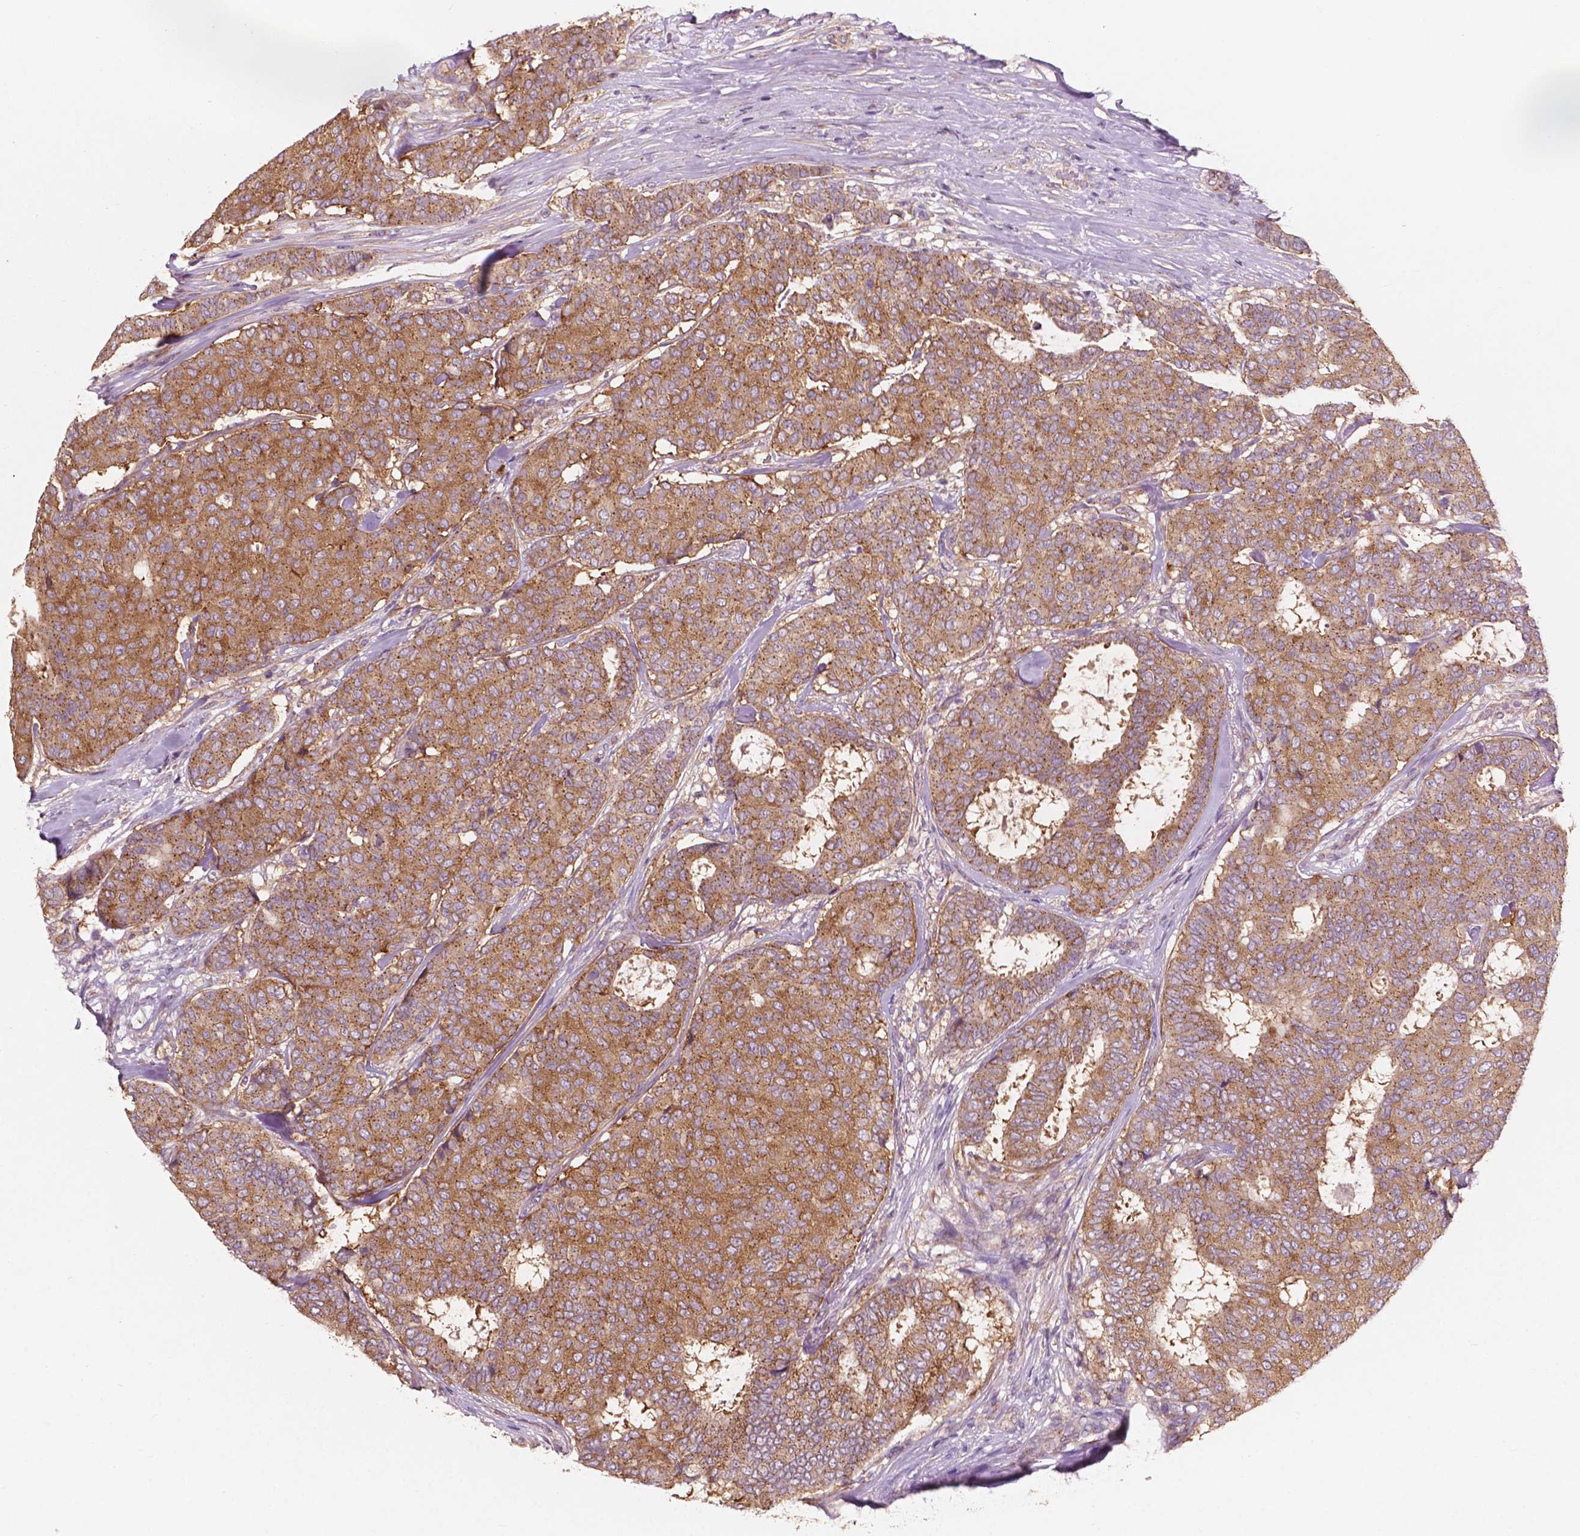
{"staining": {"intensity": "moderate", "quantity": ">75%", "location": "cytoplasmic/membranous"}, "tissue": "breast cancer", "cell_type": "Tumor cells", "image_type": "cancer", "snomed": [{"axis": "morphology", "description": "Duct carcinoma"}, {"axis": "topography", "description": "Breast"}], "caption": "IHC staining of breast cancer (infiltrating ductal carcinoma), which shows medium levels of moderate cytoplasmic/membranous expression in approximately >75% of tumor cells indicating moderate cytoplasmic/membranous protein expression. The staining was performed using DAB (brown) for protein detection and nuclei were counterstained in hematoxylin (blue).", "gene": "CHPT1", "patient": {"sex": "female", "age": 75}}